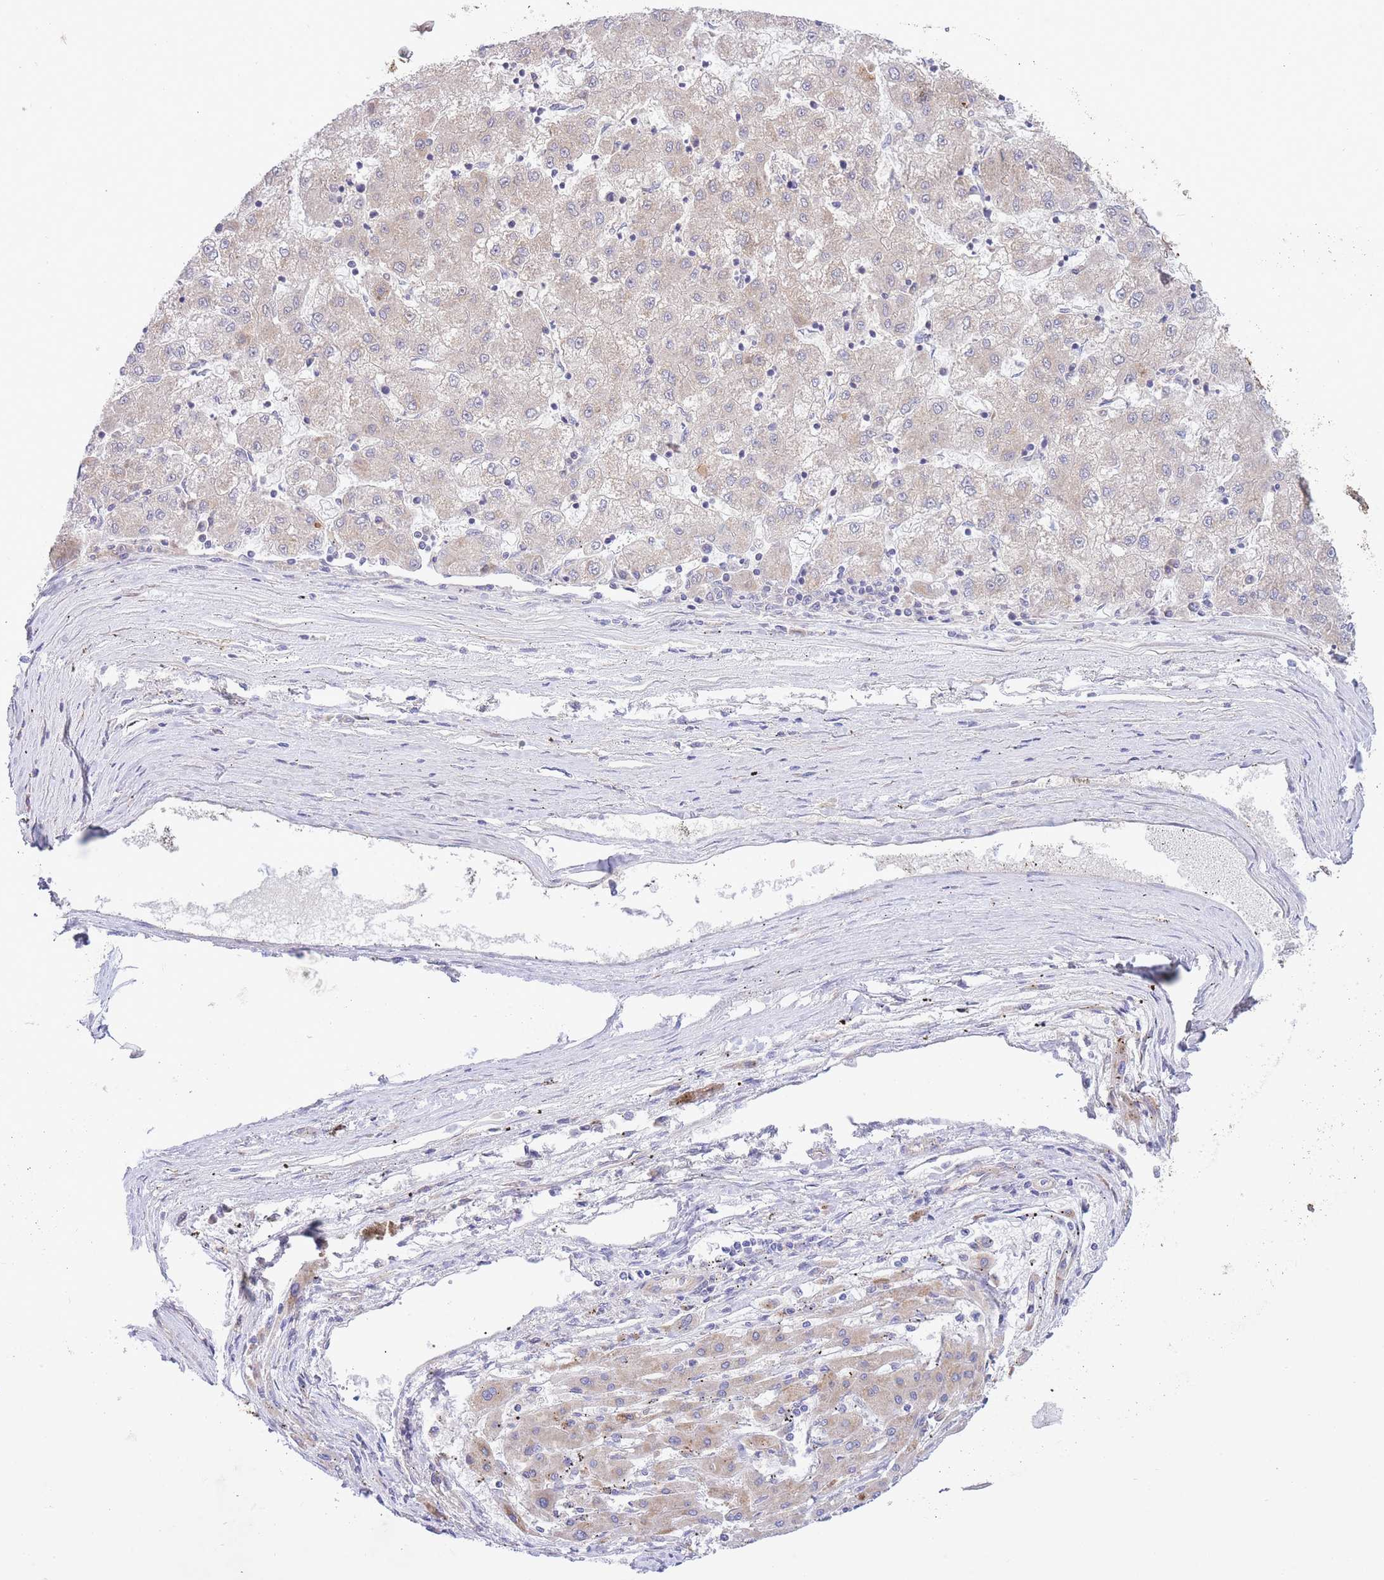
{"staining": {"intensity": "negative", "quantity": "none", "location": "none"}, "tissue": "liver cancer", "cell_type": "Tumor cells", "image_type": "cancer", "snomed": [{"axis": "morphology", "description": "Carcinoma, Hepatocellular, NOS"}, {"axis": "topography", "description": "Liver"}], "caption": "There is no significant expression in tumor cells of hepatocellular carcinoma (liver). (Stains: DAB immunohistochemistry with hematoxylin counter stain, Microscopy: brightfield microscopy at high magnification).", "gene": "CHAC1", "patient": {"sex": "male", "age": 72}}